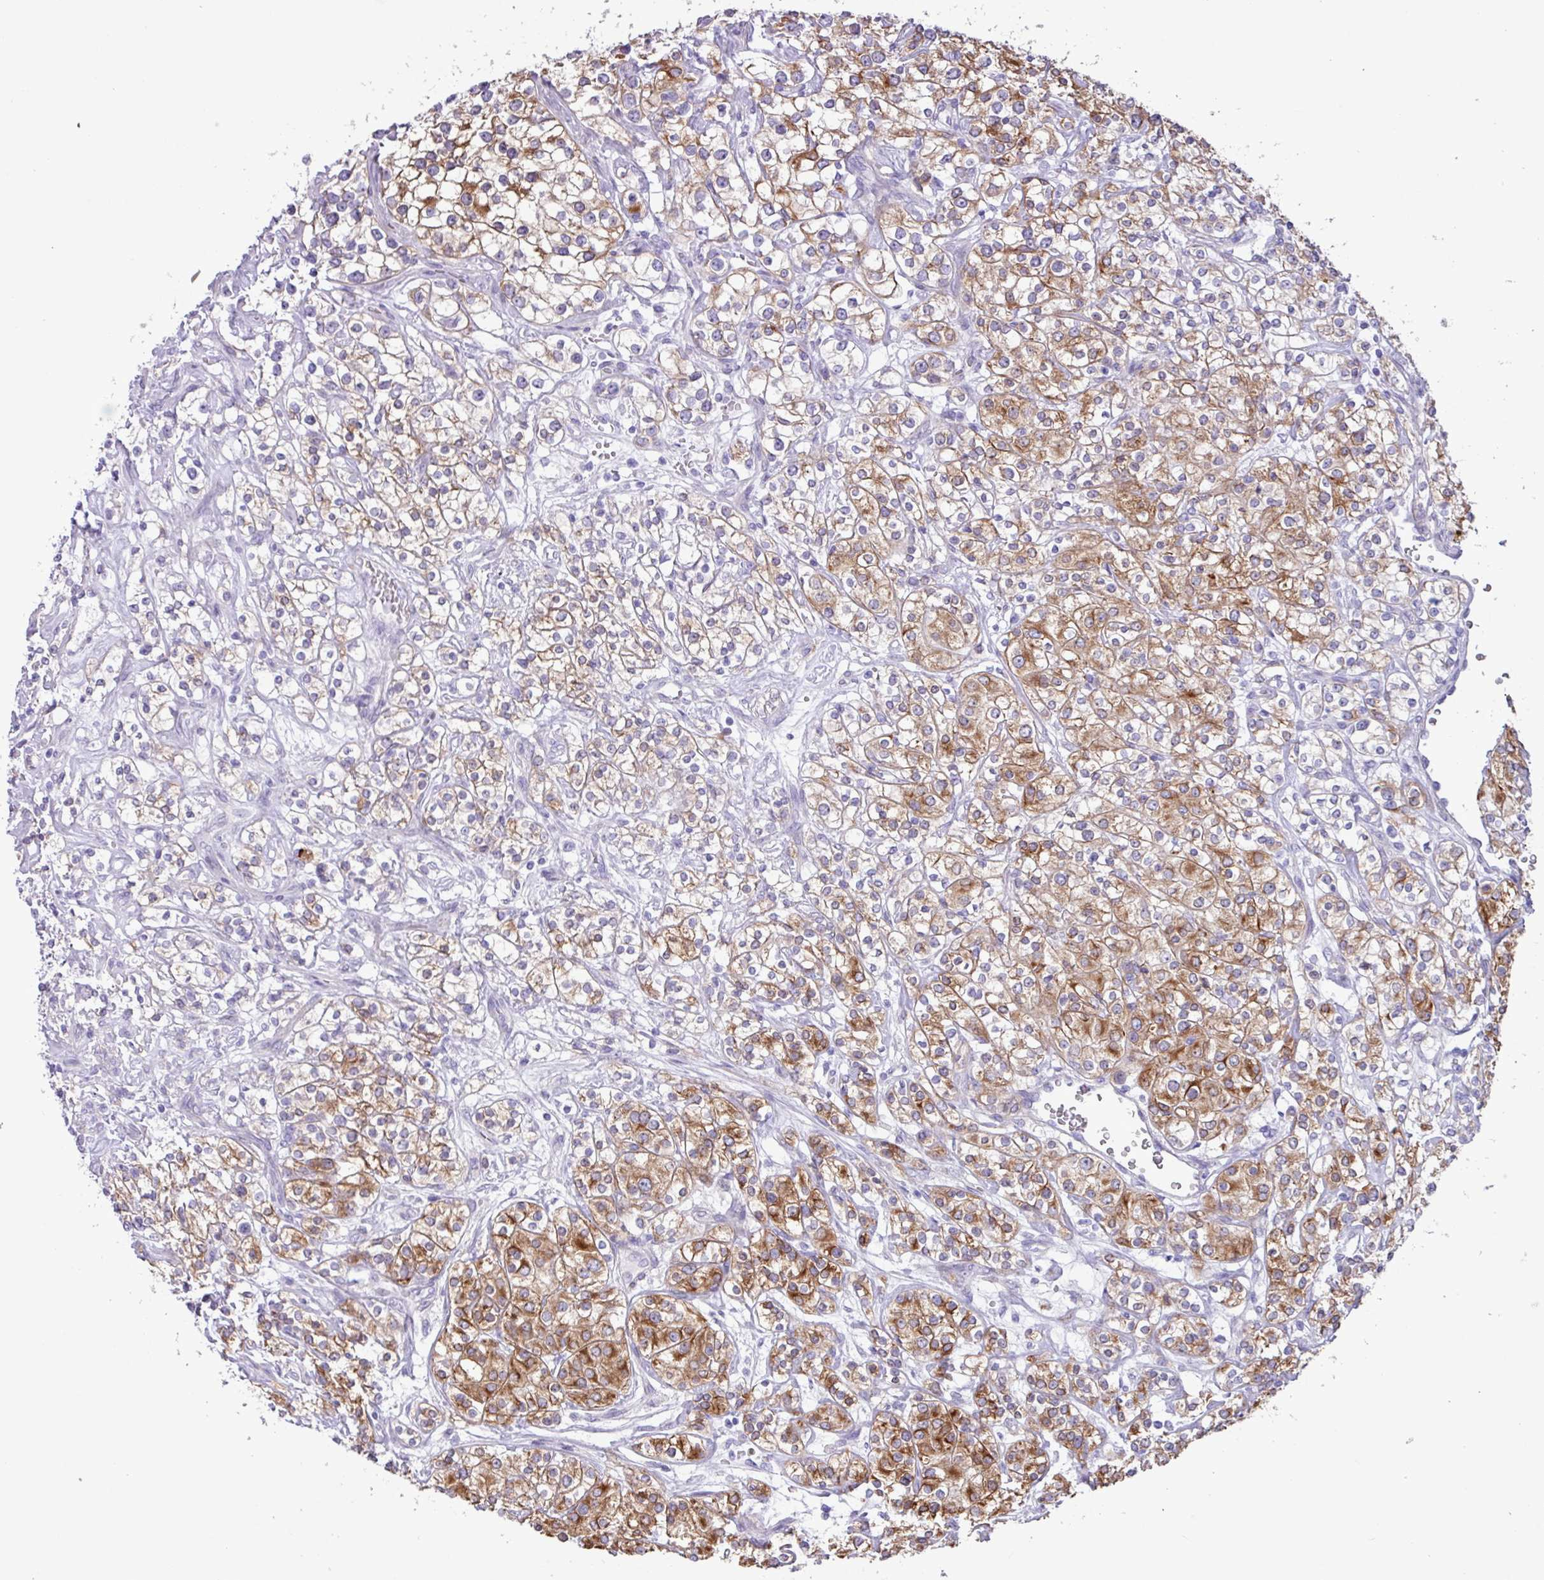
{"staining": {"intensity": "strong", "quantity": "25%-75%", "location": "cytoplasmic/membranous"}, "tissue": "renal cancer", "cell_type": "Tumor cells", "image_type": "cancer", "snomed": [{"axis": "morphology", "description": "Adenocarcinoma, NOS"}, {"axis": "topography", "description": "Kidney"}], "caption": "Renal cancer was stained to show a protein in brown. There is high levels of strong cytoplasmic/membranous staining in about 25%-75% of tumor cells.", "gene": "SLC38A1", "patient": {"sex": "male", "age": 77}}